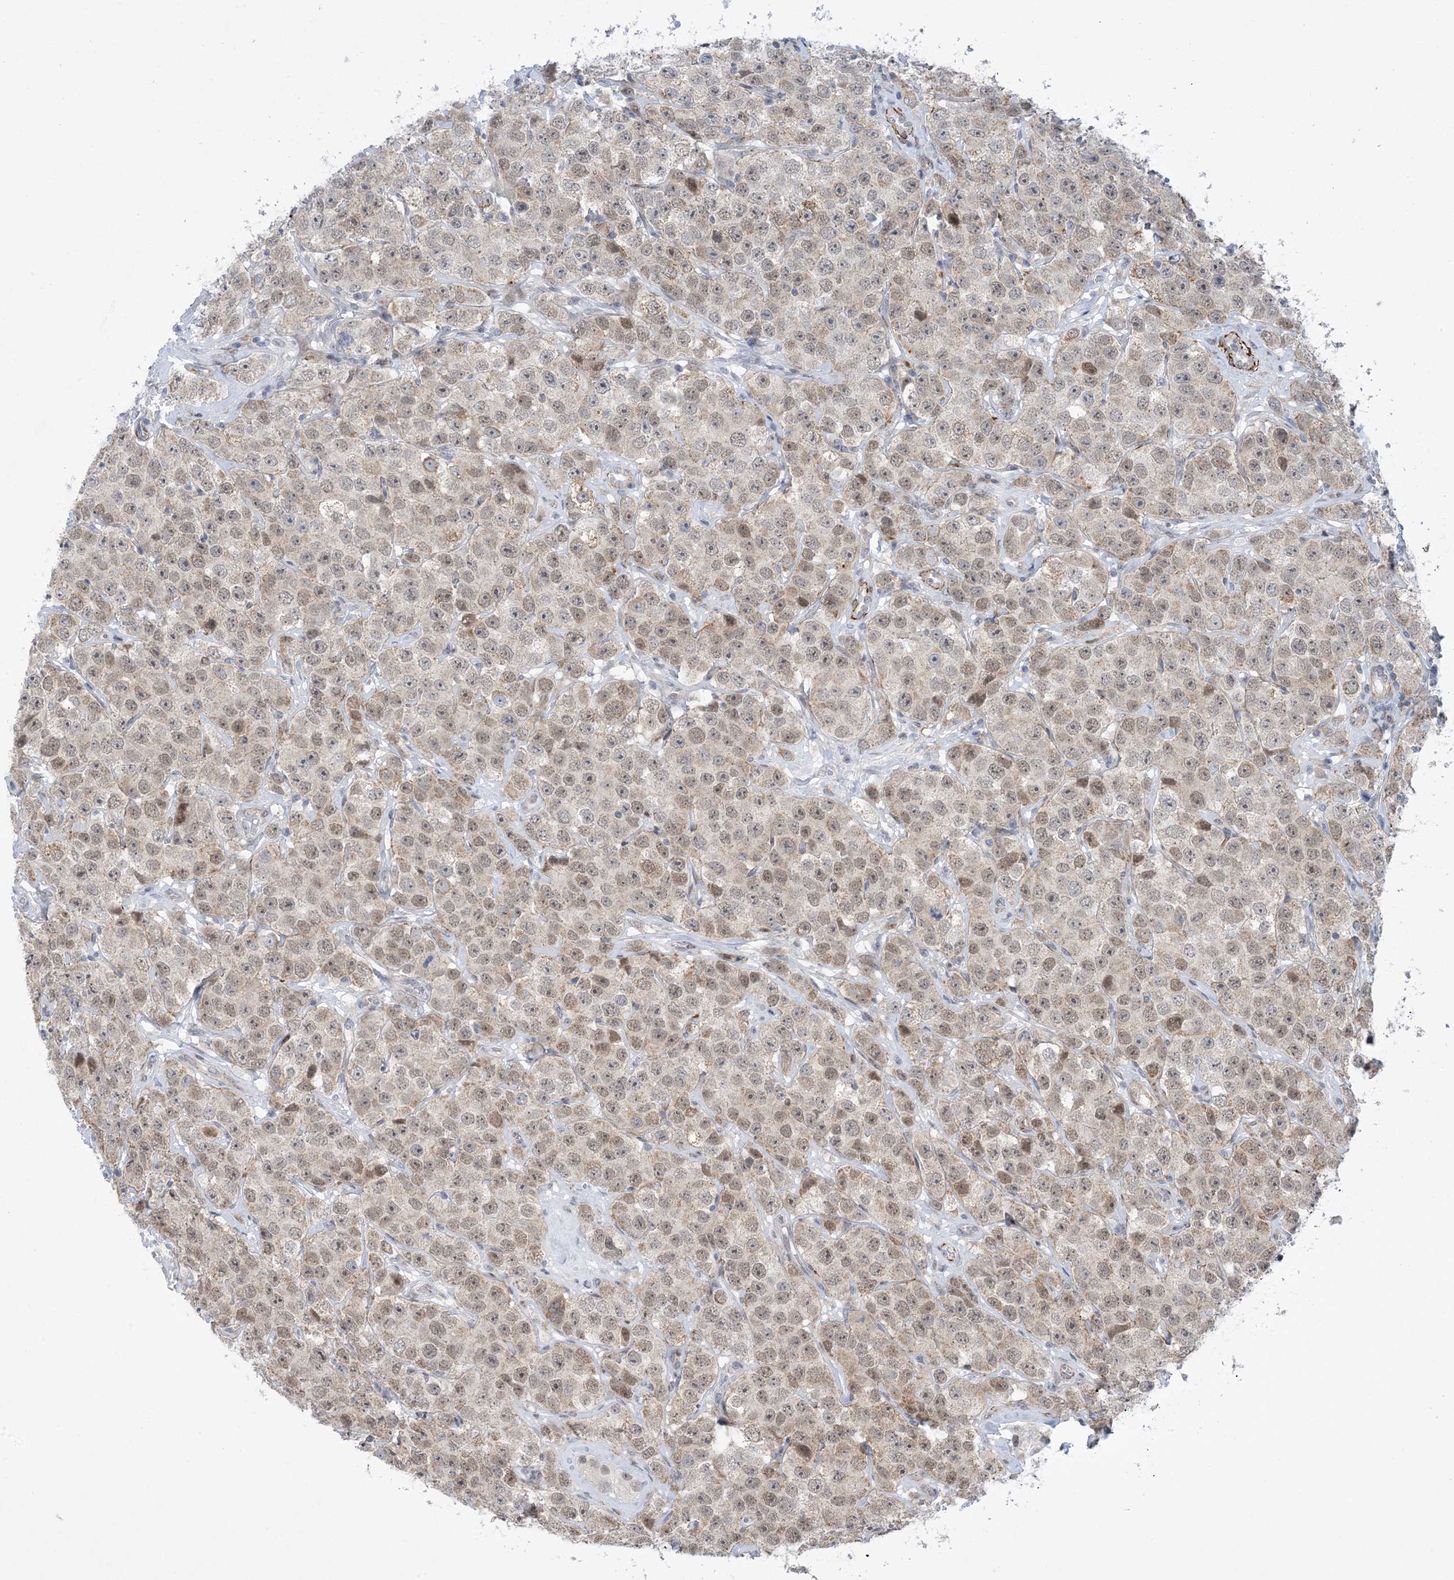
{"staining": {"intensity": "weak", "quantity": "25%-75%", "location": "nuclear"}, "tissue": "testis cancer", "cell_type": "Tumor cells", "image_type": "cancer", "snomed": [{"axis": "morphology", "description": "Seminoma, NOS"}, {"axis": "topography", "description": "Testis"}], "caption": "A brown stain highlights weak nuclear expression of a protein in human testis cancer tumor cells.", "gene": "ZNF8", "patient": {"sex": "male", "age": 28}}